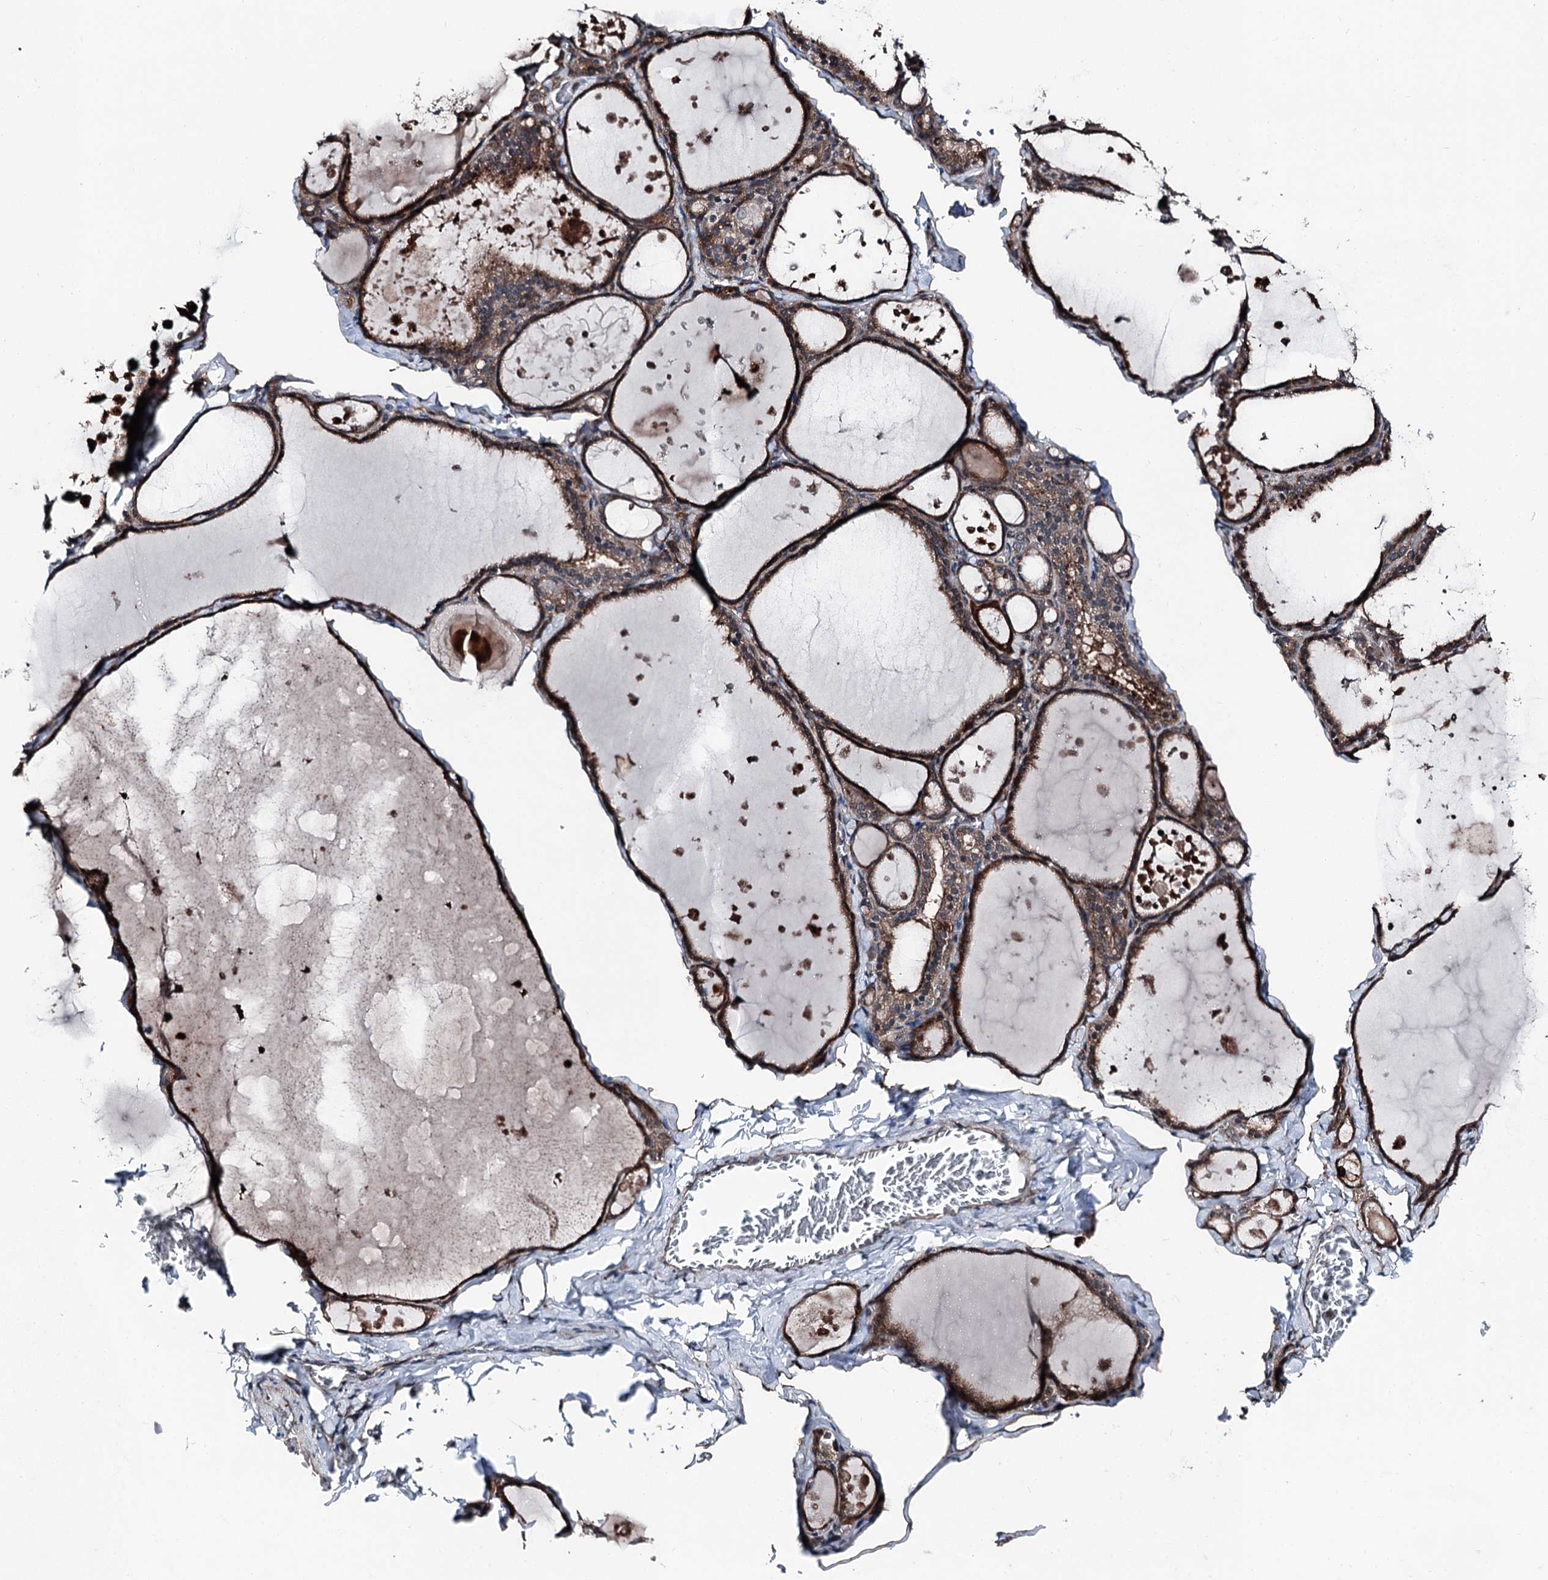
{"staining": {"intensity": "moderate", "quantity": ">75%", "location": "cytoplasmic/membranous"}, "tissue": "thyroid gland", "cell_type": "Glandular cells", "image_type": "normal", "snomed": [{"axis": "morphology", "description": "Normal tissue, NOS"}, {"axis": "topography", "description": "Thyroid gland"}], "caption": "Immunohistochemical staining of normal thyroid gland reveals medium levels of moderate cytoplasmic/membranous staining in approximately >75% of glandular cells.", "gene": "PSMD13", "patient": {"sex": "male", "age": 56}}